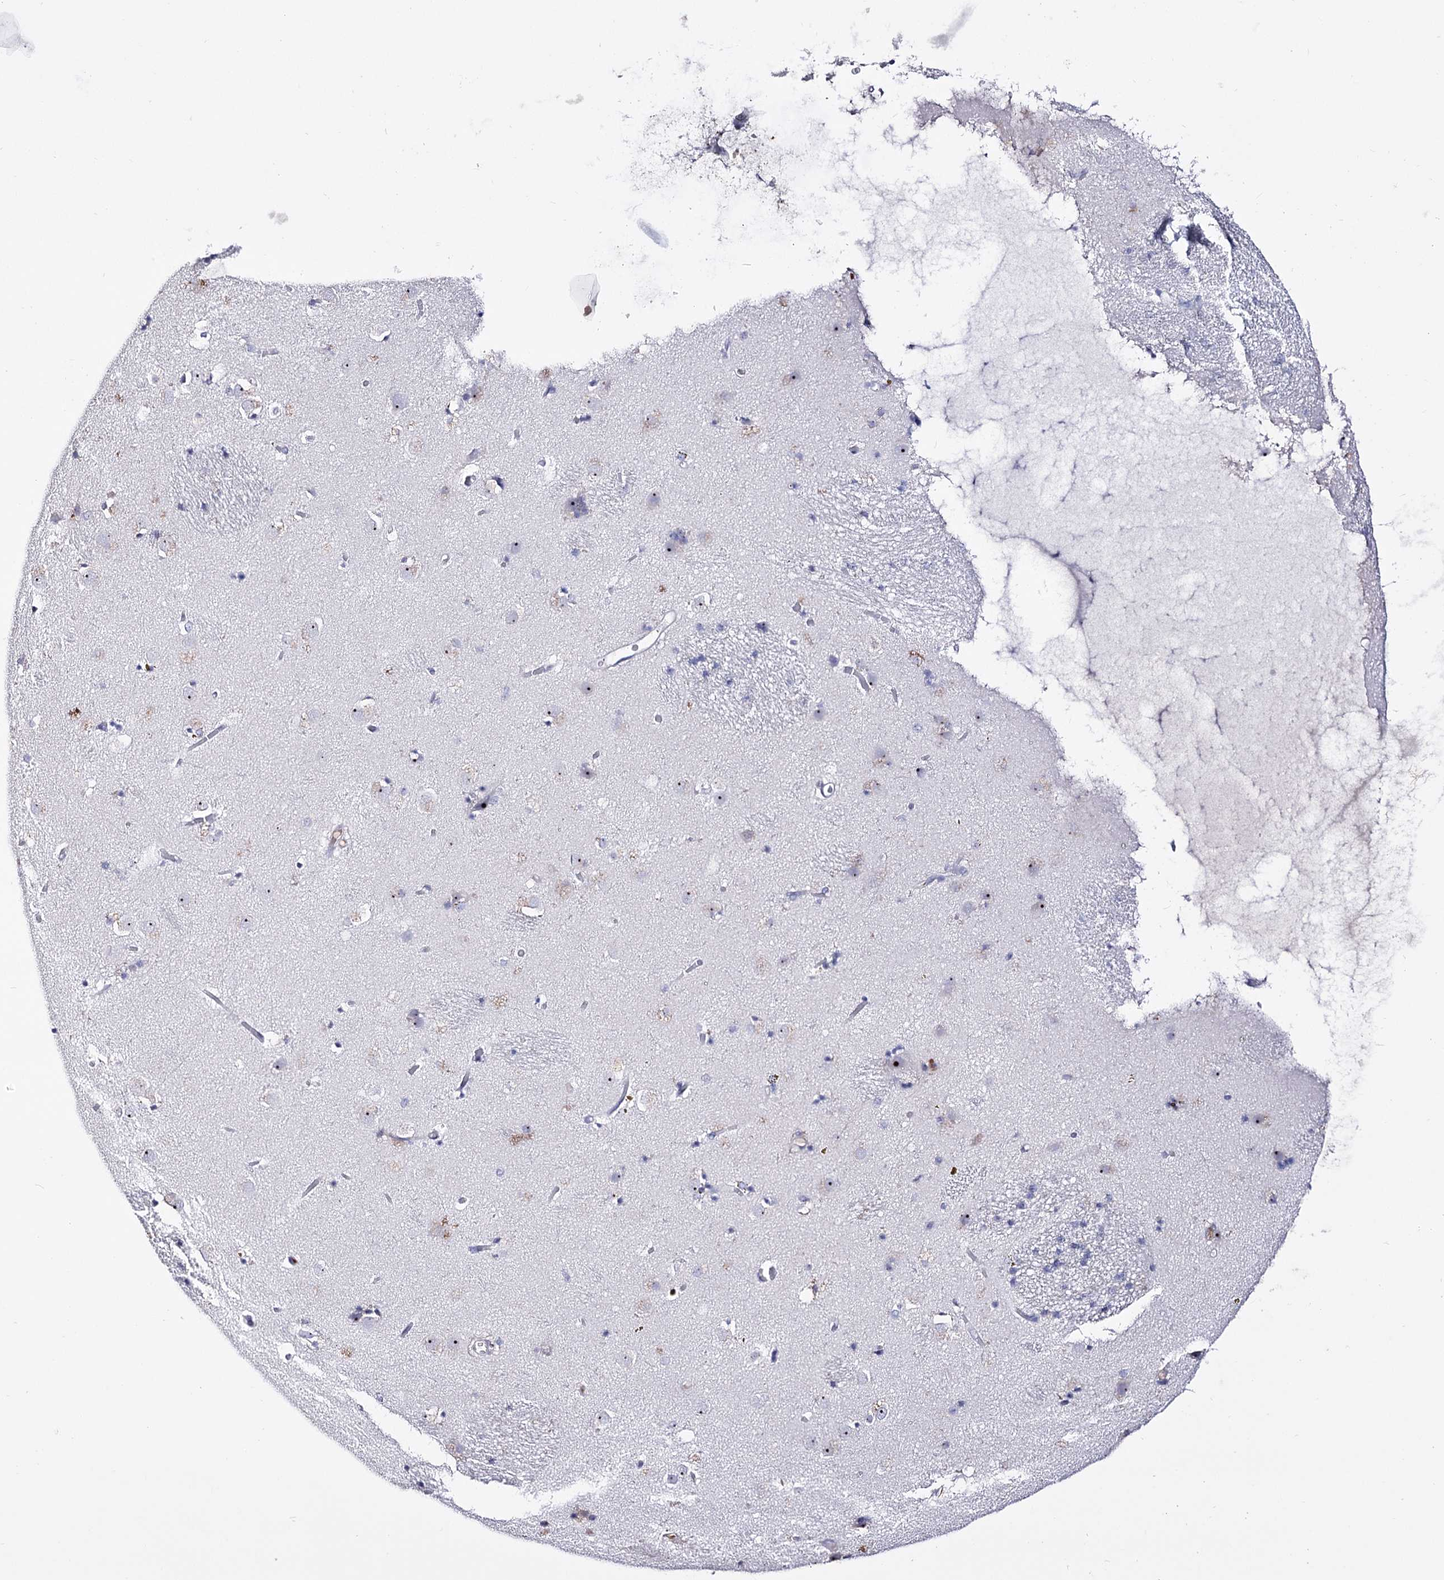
{"staining": {"intensity": "negative", "quantity": "none", "location": "none"}, "tissue": "caudate", "cell_type": "Glial cells", "image_type": "normal", "snomed": [{"axis": "morphology", "description": "Normal tissue, NOS"}, {"axis": "topography", "description": "Lateral ventricle wall"}], "caption": "IHC photomicrograph of benign caudate: caudate stained with DAB displays no significant protein positivity in glial cells. The staining is performed using DAB brown chromogen with nuclei counter-stained in using hematoxylin.", "gene": "PCGF5", "patient": {"sex": "male", "age": 70}}